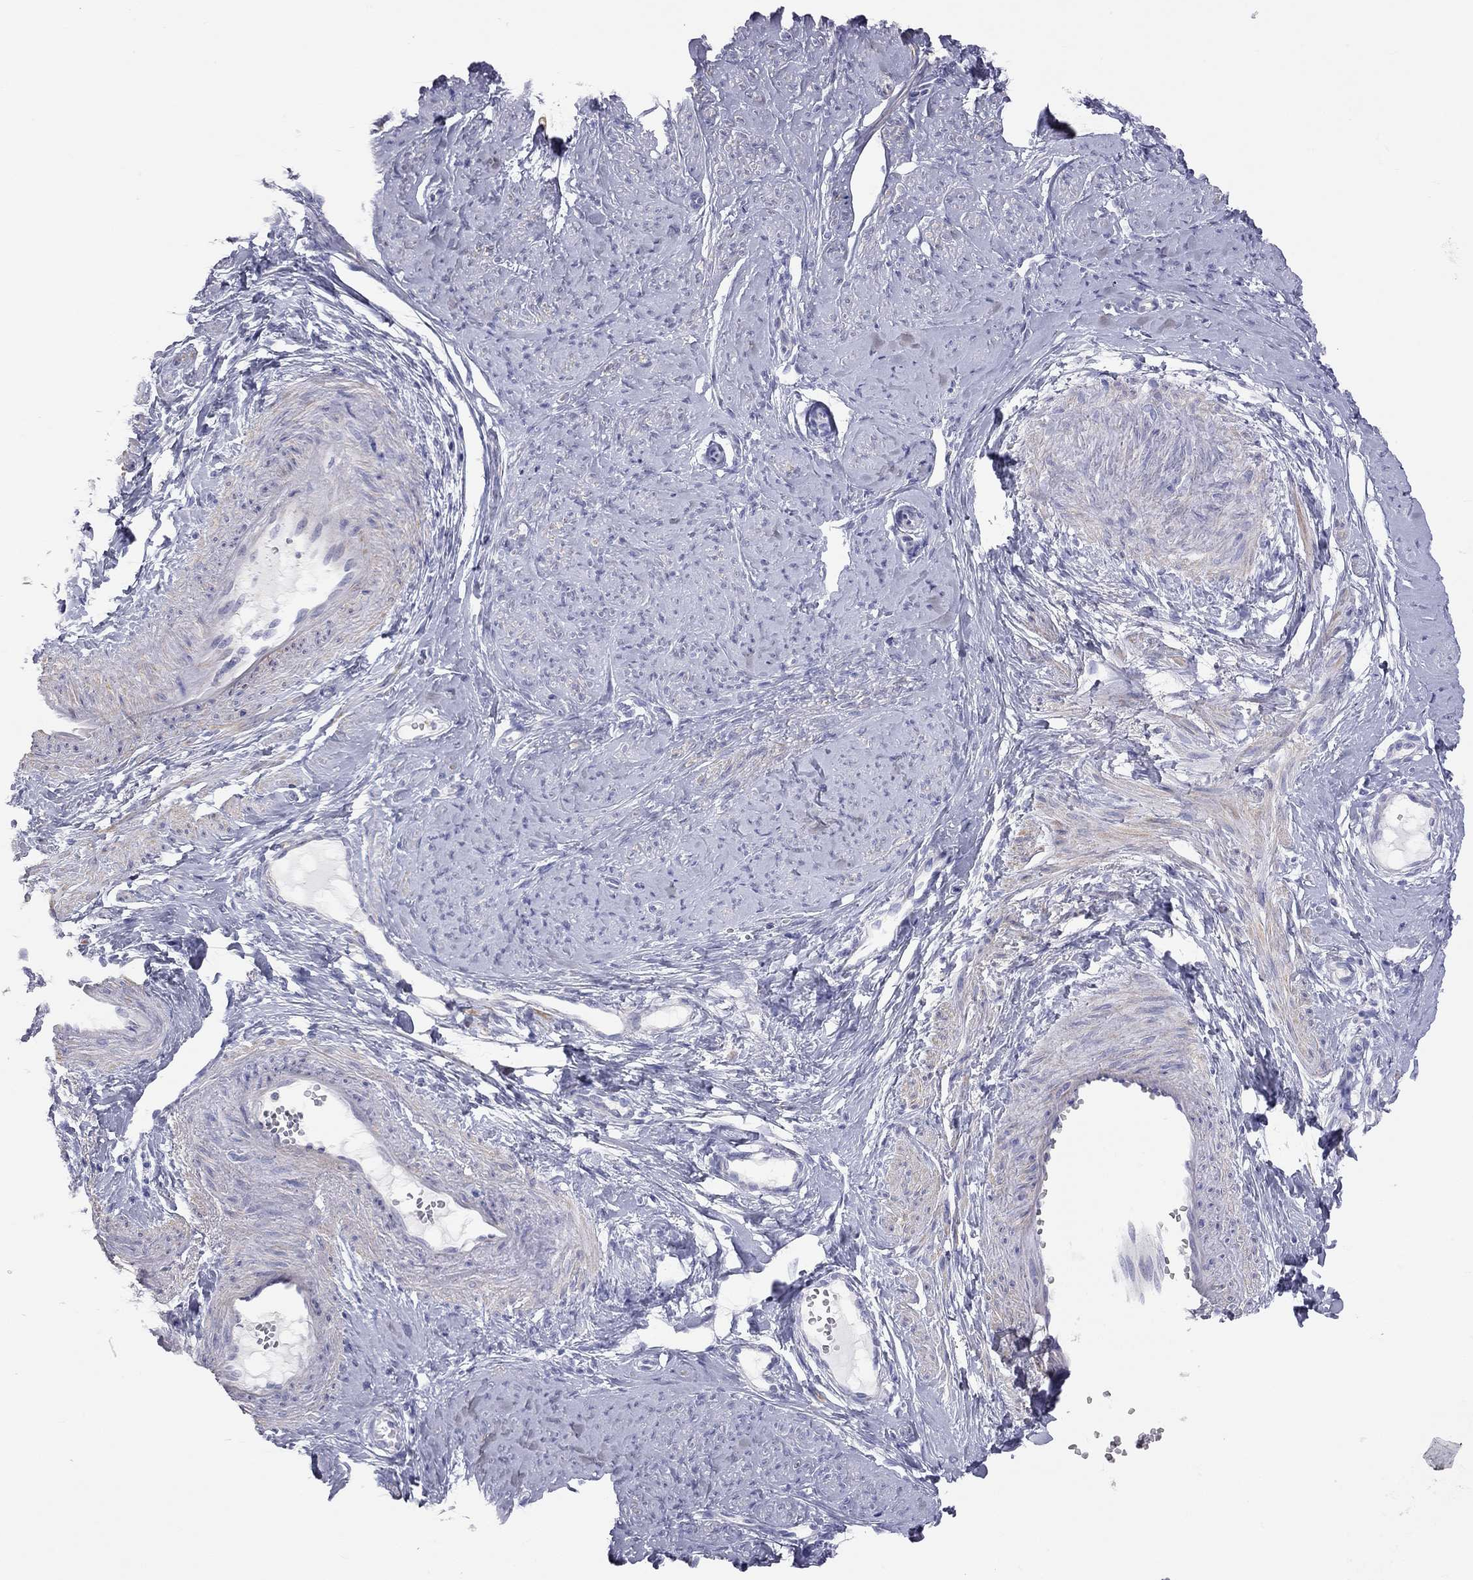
{"staining": {"intensity": "weak", "quantity": "25%-75%", "location": "cytoplasmic/membranous"}, "tissue": "smooth muscle", "cell_type": "Smooth muscle cells", "image_type": "normal", "snomed": [{"axis": "morphology", "description": "Normal tissue, NOS"}, {"axis": "topography", "description": "Smooth muscle"}], "caption": "Human smooth muscle stained with a brown dye demonstrates weak cytoplasmic/membranous positive expression in about 25%-75% of smooth muscle cells.", "gene": "ADCYAP1", "patient": {"sex": "female", "age": 48}}